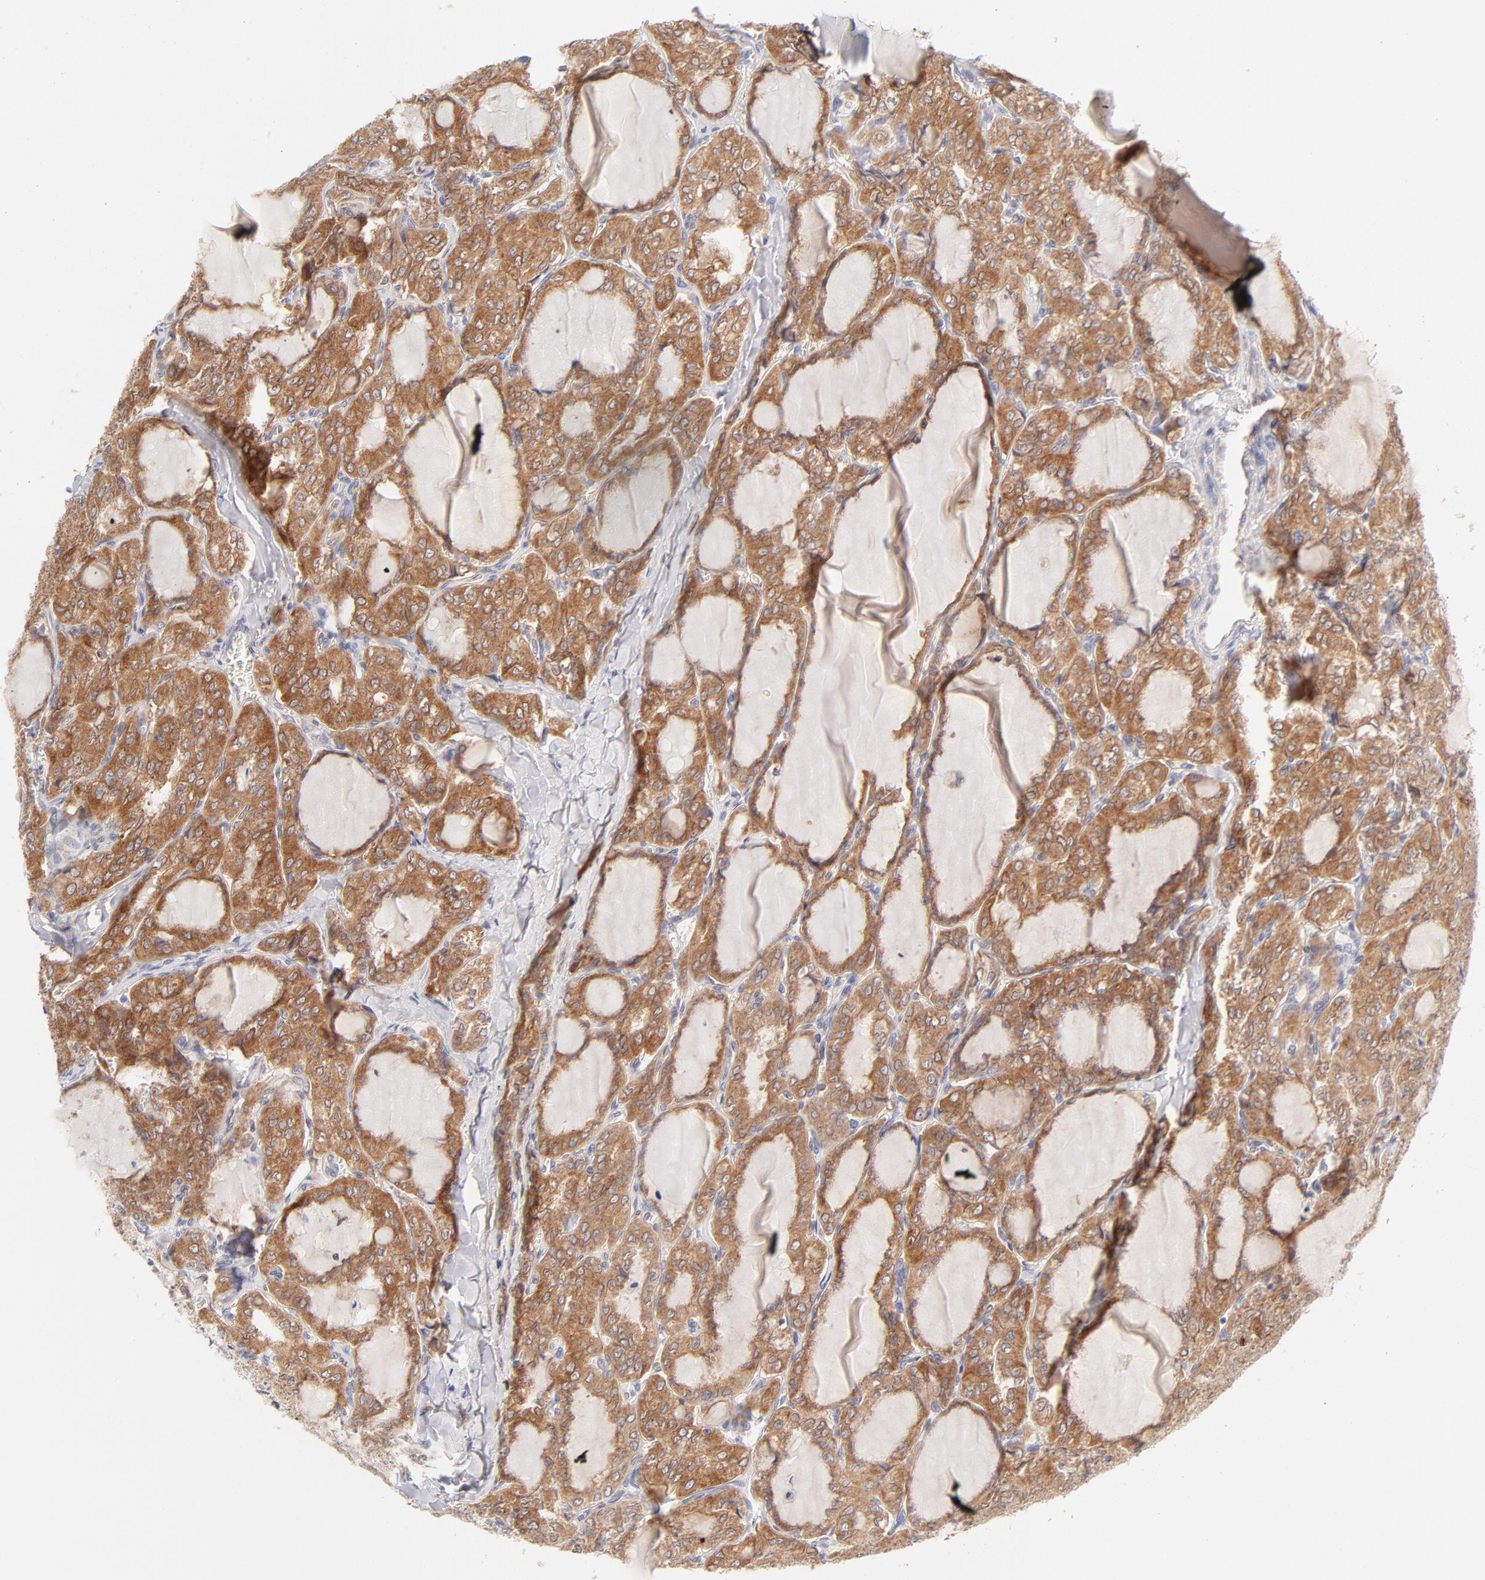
{"staining": {"intensity": "moderate", "quantity": ">75%", "location": "cytoplasmic/membranous"}, "tissue": "thyroid cancer", "cell_type": "Tumor cells", "image_type": "cancer", "snomed": [{"axis": "morphology", "description": "Papillary adenocarcinoma, NOS"}, {"axis": "topography", "description": "Thyroid gland"}], "caption": "Moderate cytoplasmic/membranous protein positivity is present in about >75% of tumor cells in thyroid cancer. (DAB IHC, brown staining for protein, blue staining for nuclei).", "gene": "RPS6KA1", "patient": {"sex": "male", "age": 20}}